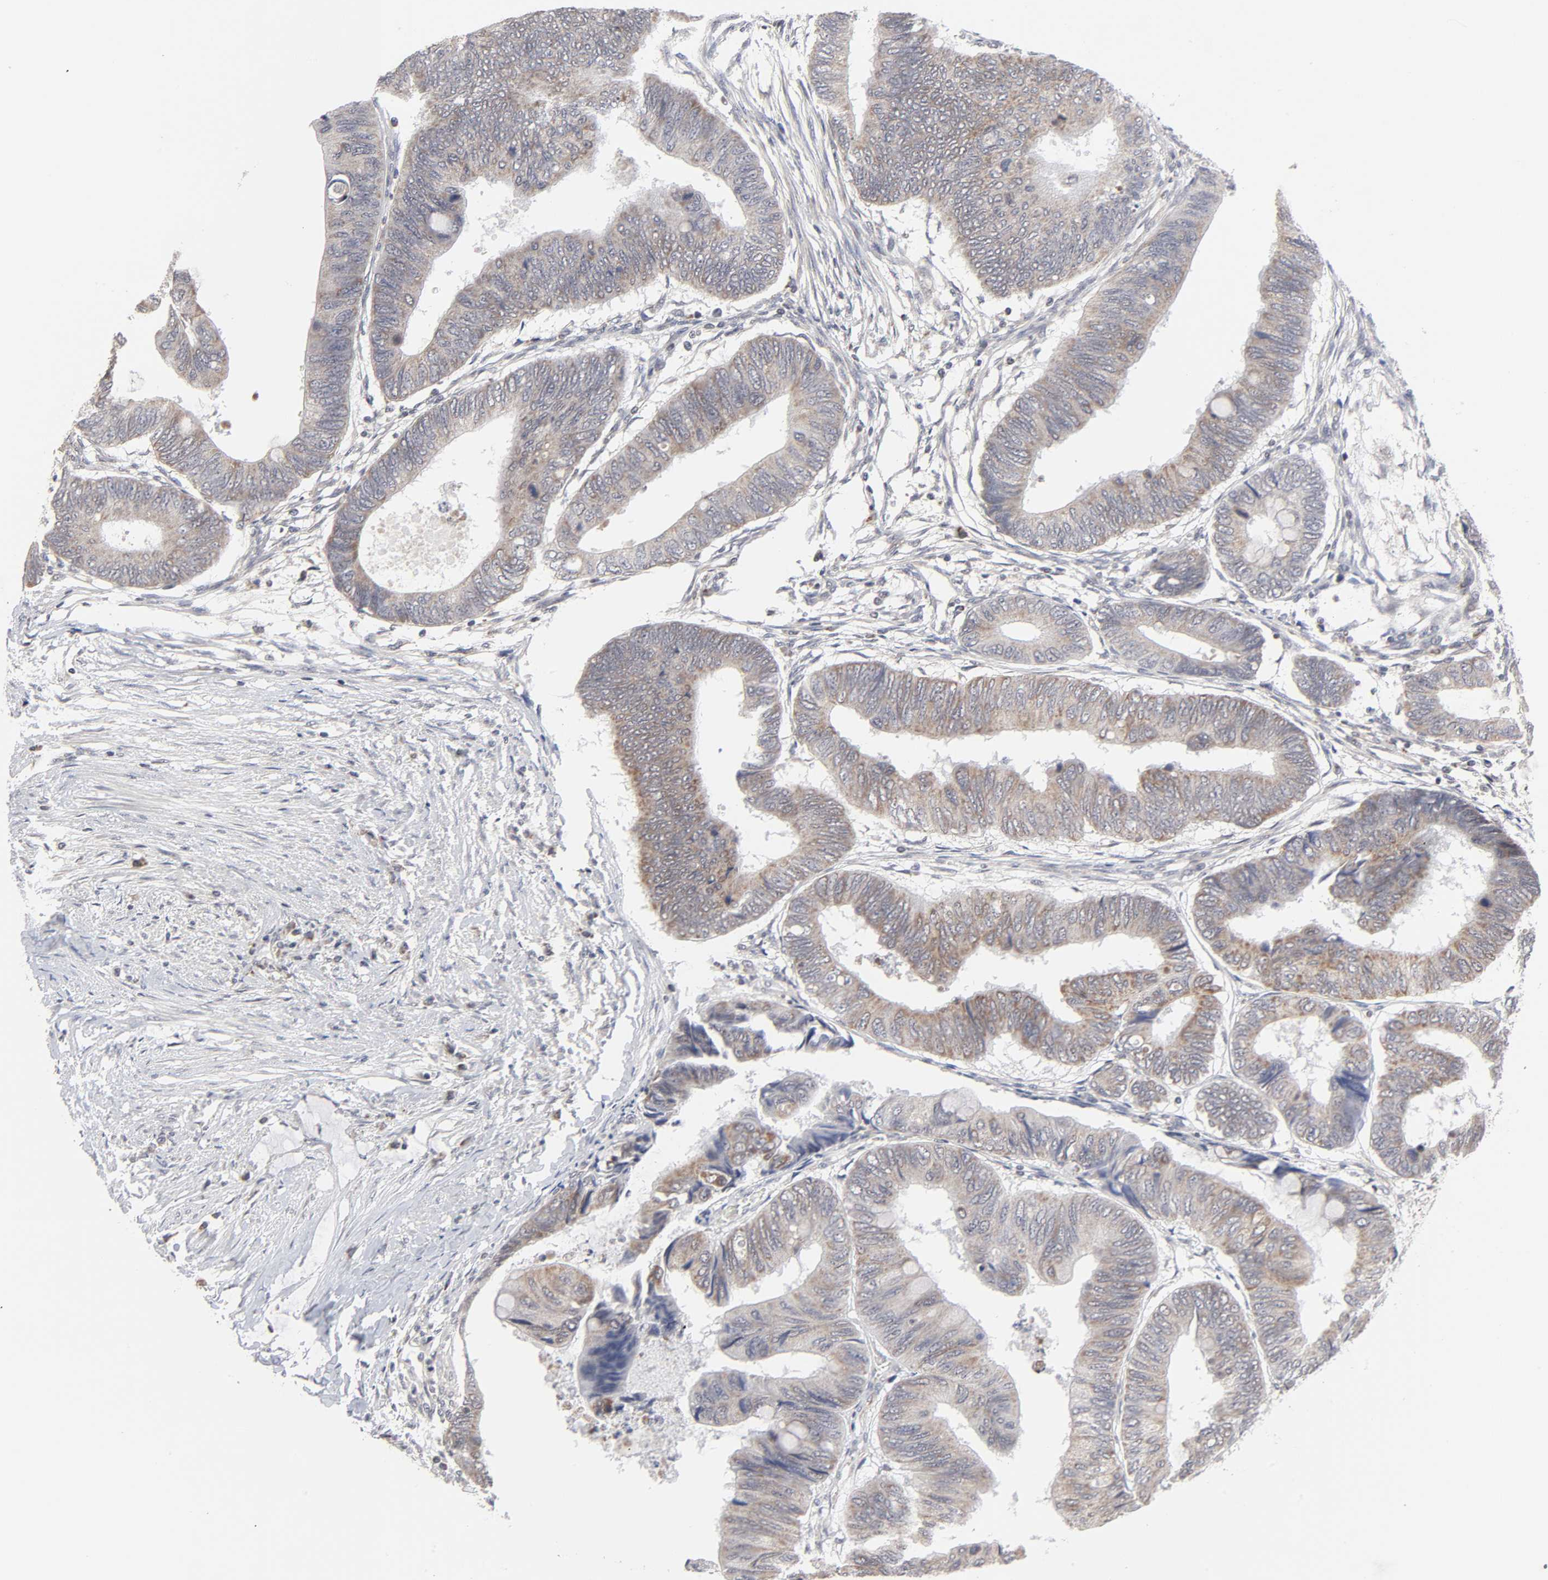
{"staining": {"intensity": "moderate", "quantity": "25%-75%", "location": "cytoplasmic/membranous"}, "tissue": "colorectal cancer", "cell_type": "Tumor cells", "image_type": "cancer", "snomed": [{"axis": "morphology", "description": "Normal tissue, NOS"}, {"axis": "morphology", "description": "Adenocarcinoma, NOS"}, {"axis": "topography", "description": "Rectum"}, {"axis": "topography", "description": "Peripheral nerve tissue"}], "caption": "Immunohistochemical staining of adenocarcinoma (colorectal) demonstrates medium levels of moderate cytoplasmic/membranous staining in about 25%-75% of tumor cells. (DAB (3,3'-diaminobenzidine) = brown stain, brightfield microscopy at high magnification).", "gene": "AUH", "patient": {"sex": "male", "age": 92}}